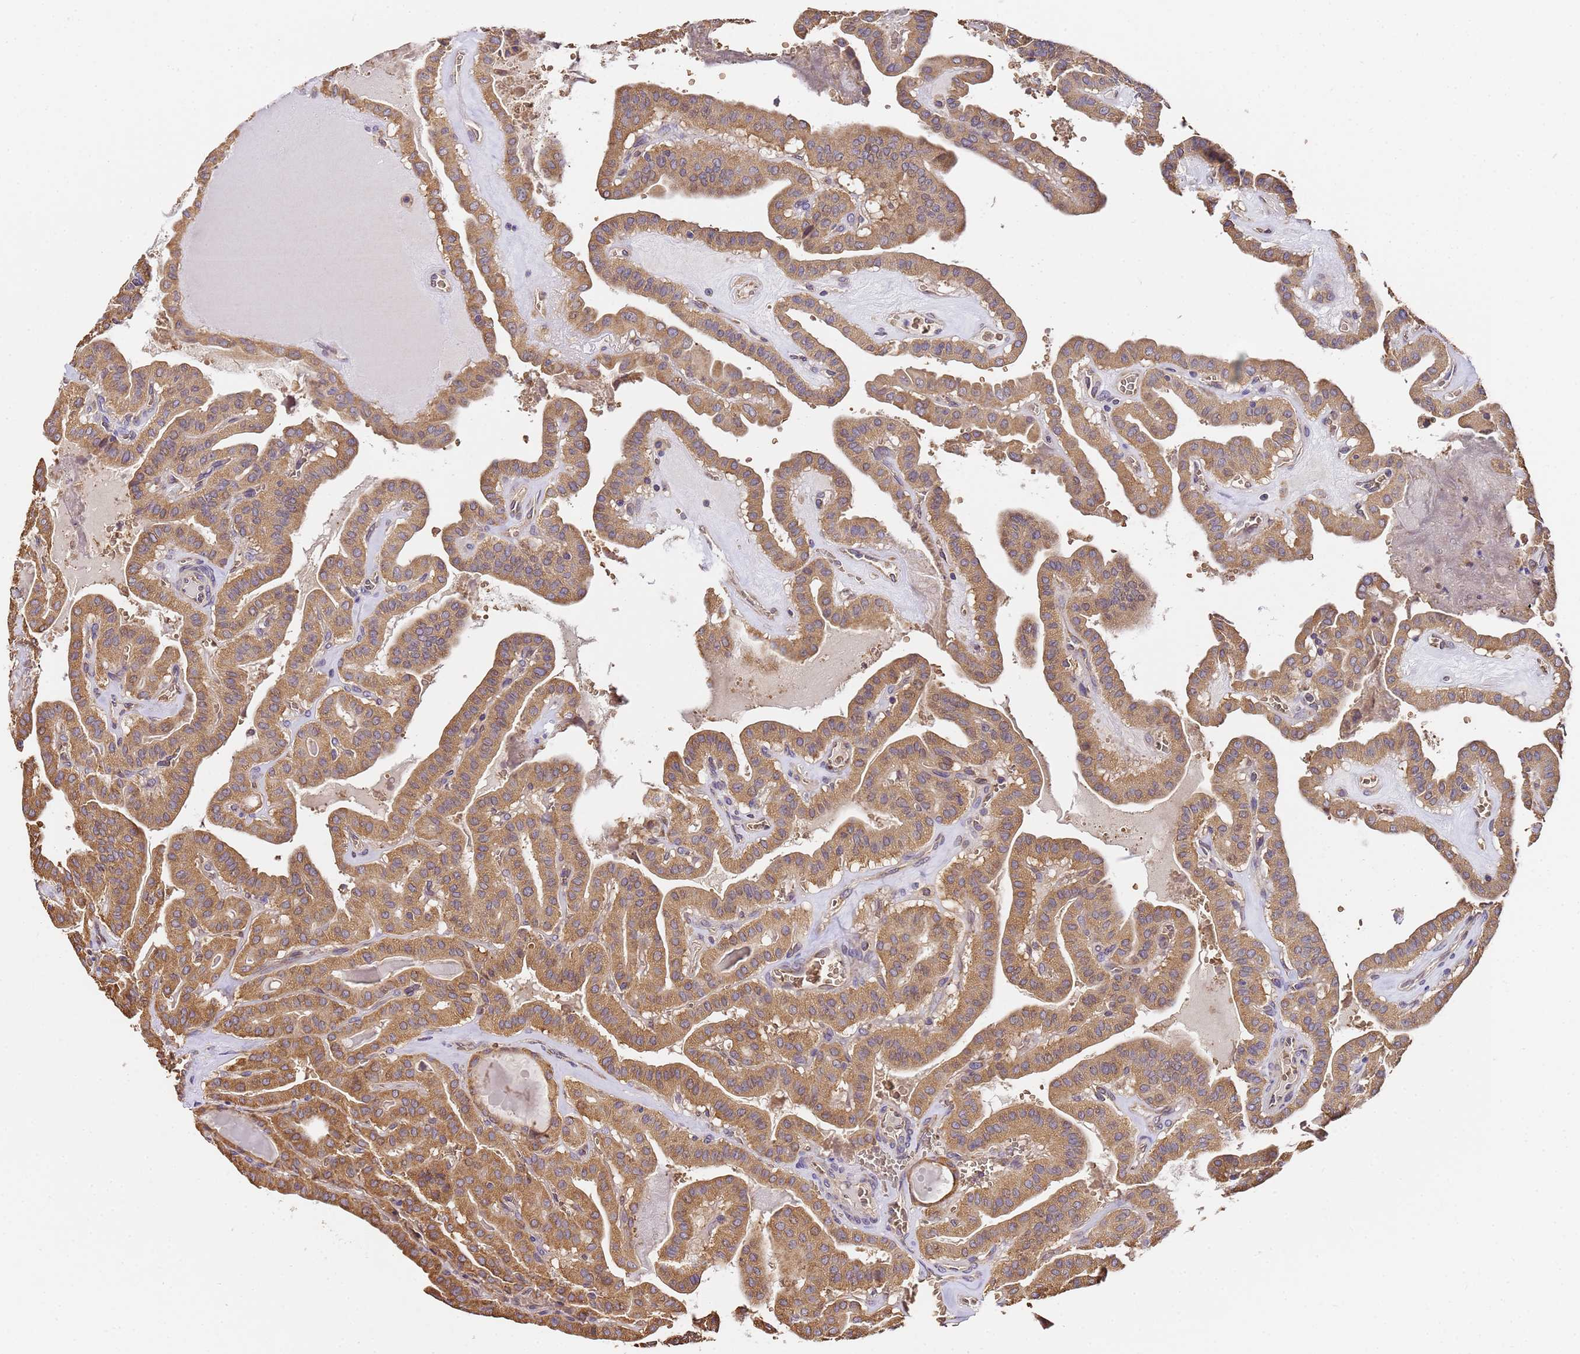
{"staining": {"intensity": "moderate", "quantity": ">75%", "location": "cytoplasmic/membranous"}, "tissue": "thyroid cancer", "cell_type": "Tumor cells", "image_type": "cancer", "snomed": [{"axis": "morphology", "description": "Papillary adenocarcinoma, NOS"}, {"axis": "topography", "description": "Thyroid gland"}], "caption": "Thyroid cancer (papillary adenocarcinoma) tissue shows moderate cytoplasmic/membranous staining in about >75% of tumor cells, visualized by immunohistochemistry.", "gene": "LRRIQ1", "patient": {"sex": "male", "age": 52}}